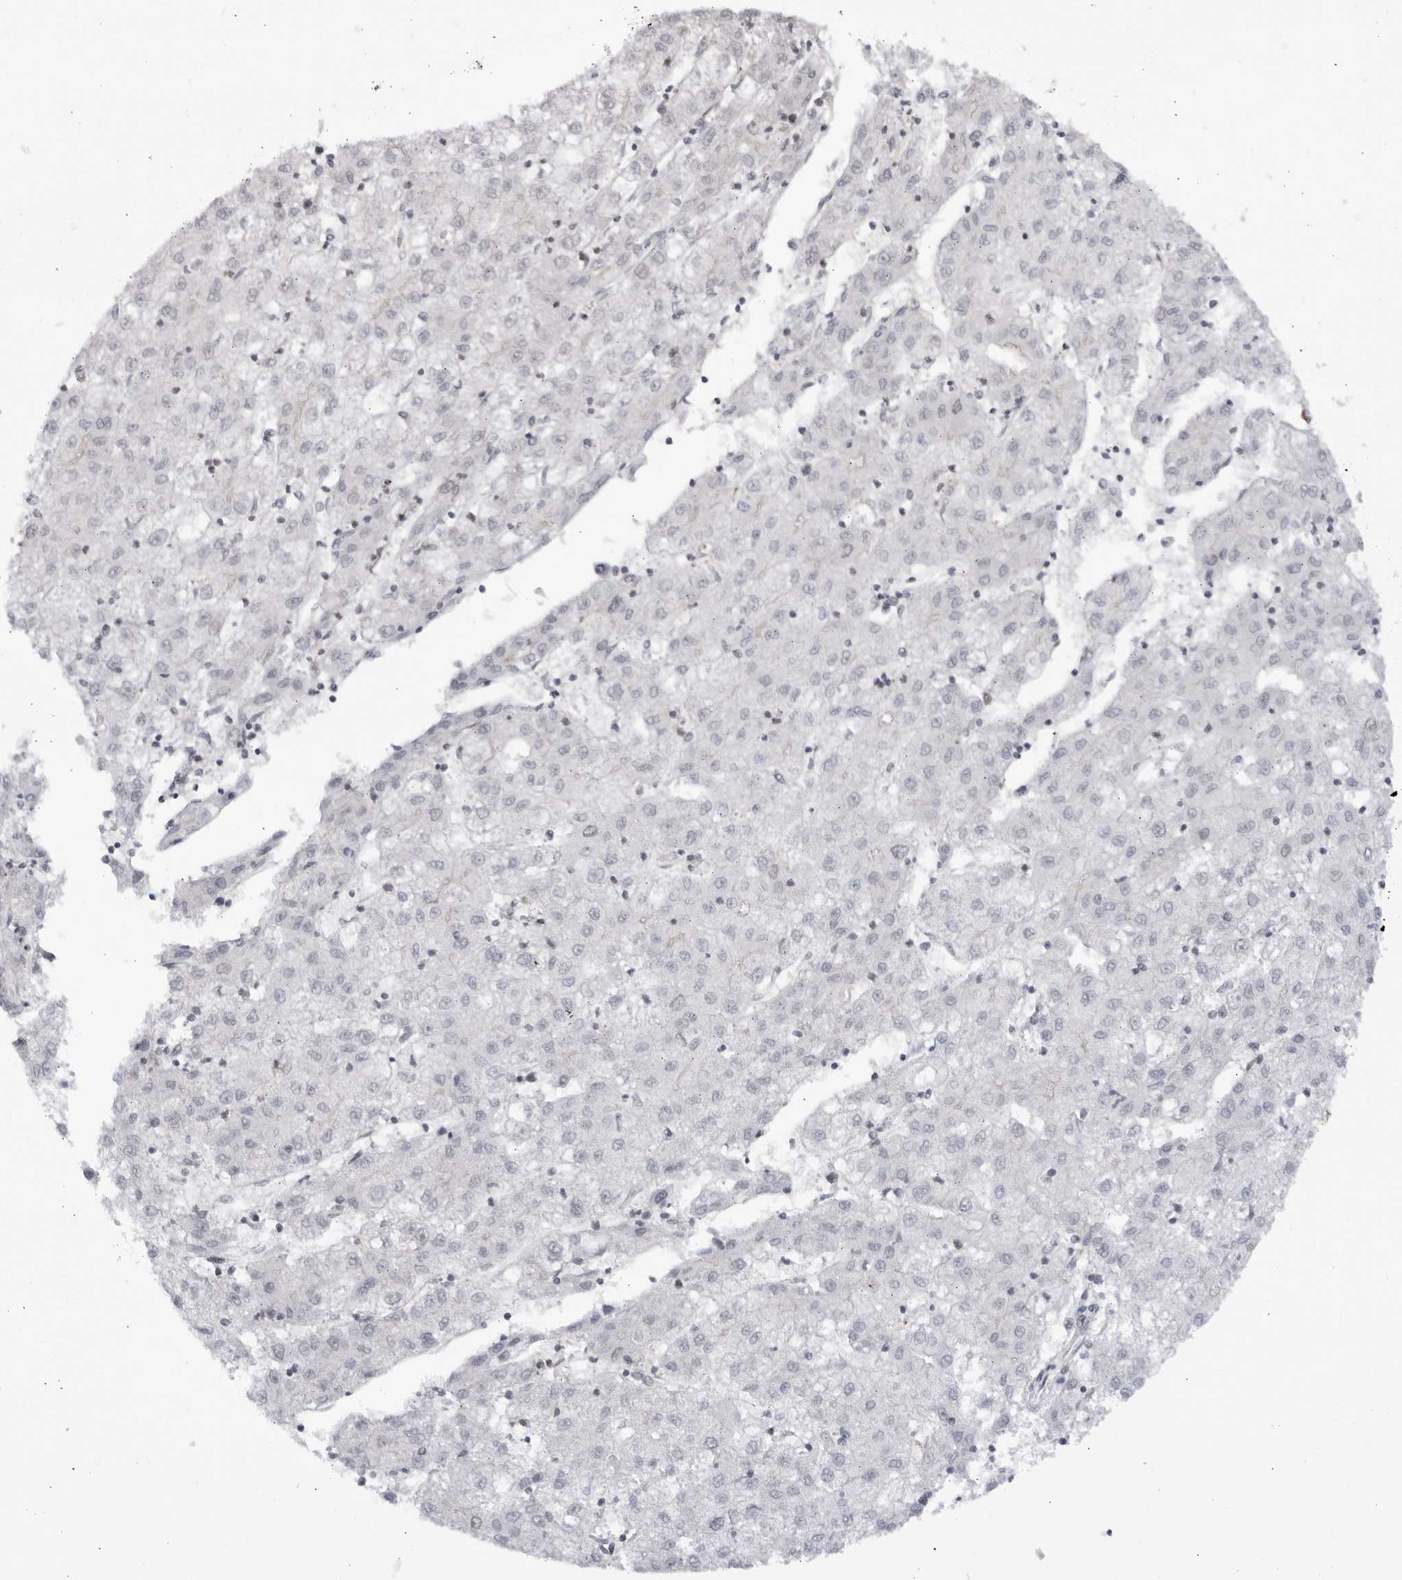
{"staining": {"intensity": "negative", "quantity": "none", "location": "none"}, "tissue": "liver cancer", "cell_type": "Tumor cells", "image_type": "cancer", "snomed": [{"axis": "morphology", "description": "Carcinoma, Hepatocellular, NOS"}, {"axis": "topography", "description": "Liver"}], "caption": "Hepatocellular carcinoma (liver) was stained to show a protein in brown. There is no significant expression in tumor cells.", "gene": "CNBD1", "patient": {"sex": "male", "age": 72}}